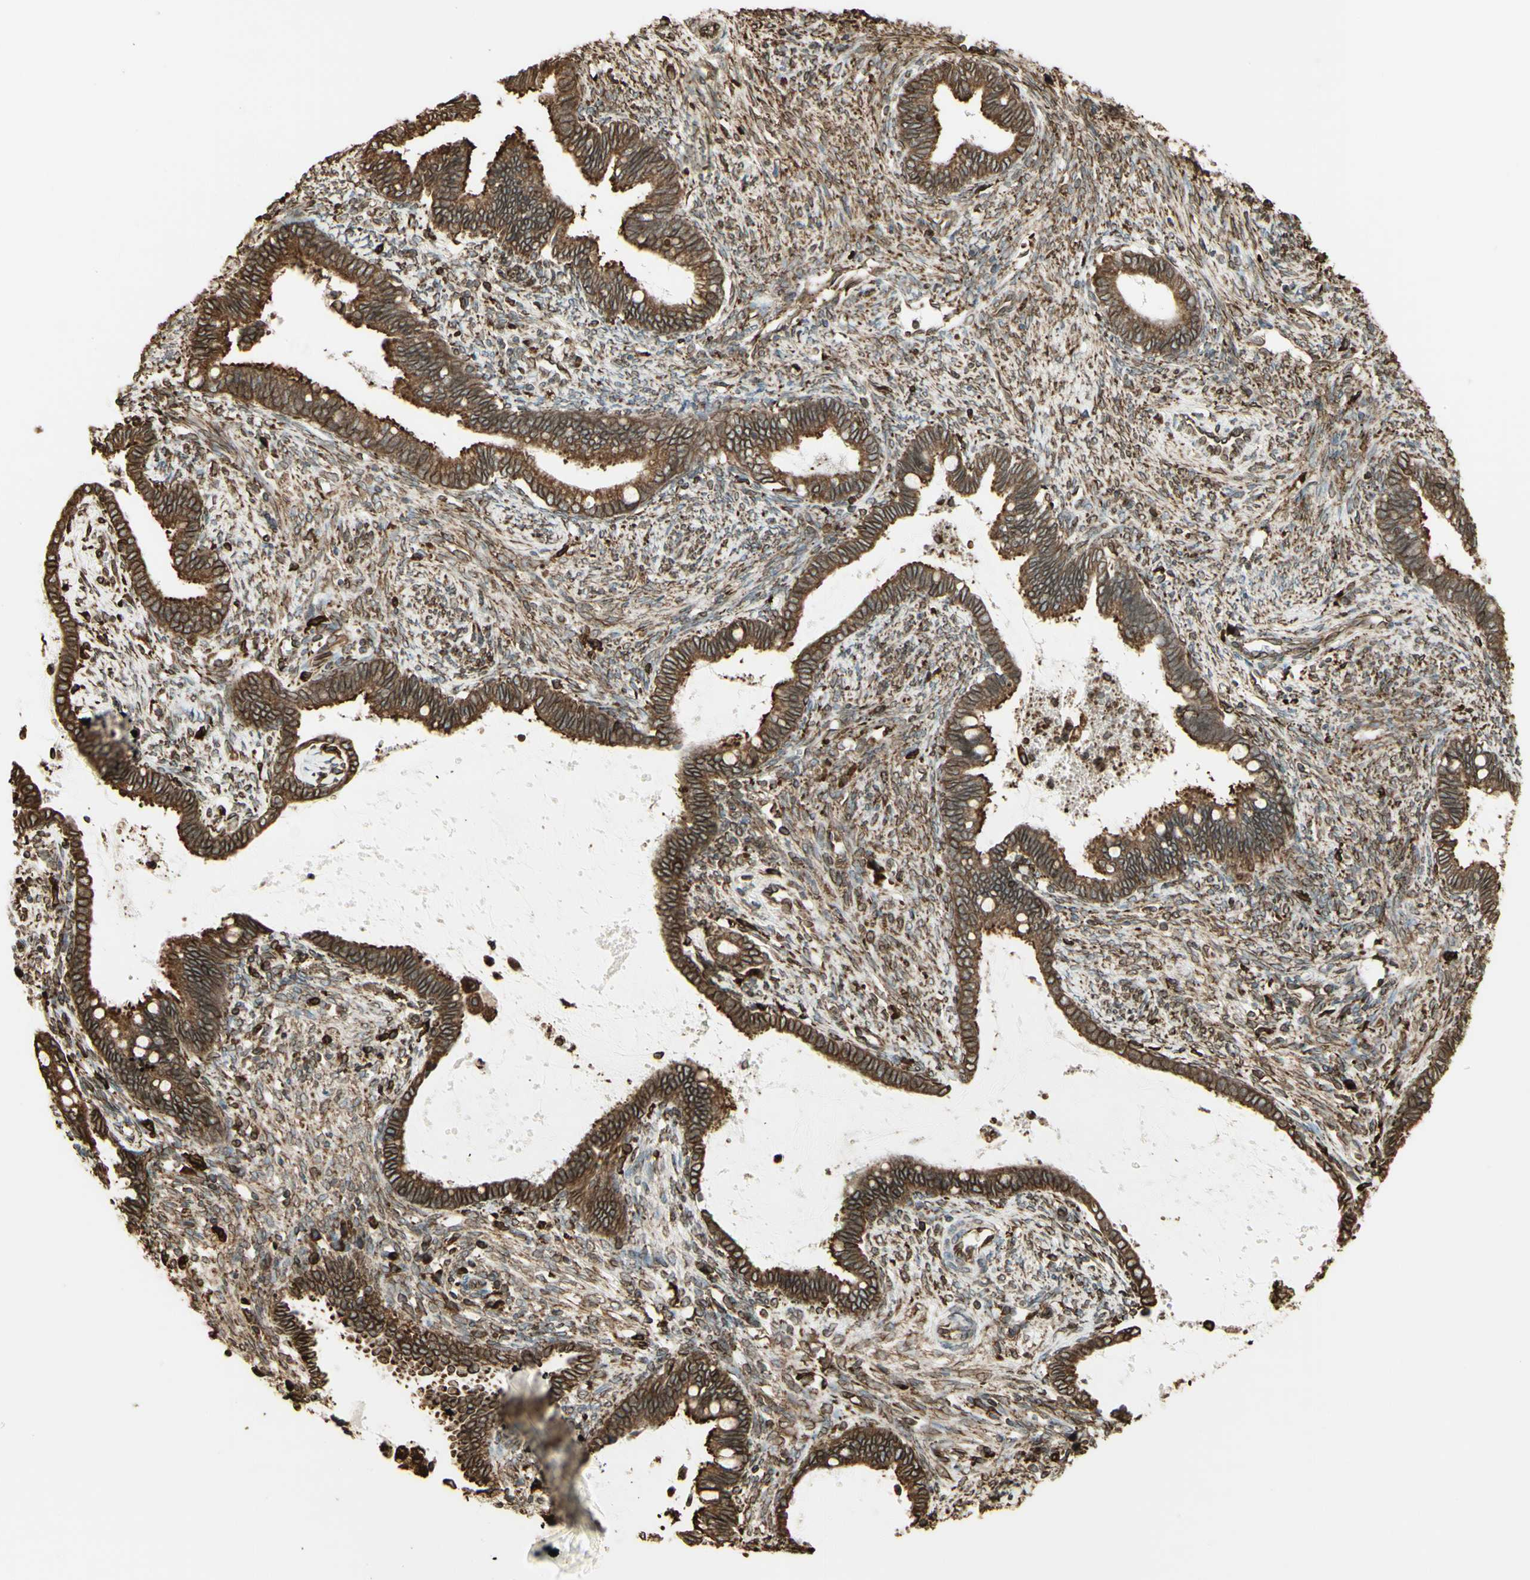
{"staining": {"intensity": "moderate", "quantity": ">75%", "location": "cytoplasmic/membranous"}, "tissue": "cervical cancer", "cell_type": "Tumor cells", "image_type": "cancer", "snomed": [{"axis": "morphology", "description": "Adenocarcinoma, NOS"}, {"axis": "topography", "description": "Cervix"}], "caption": "Protein staining shows moderate cytoplasmic/membranous staining in about >75% of tumor cells in cervical cancer (adenocarcinoma).", "gene": "CANX", "patient": {"sex": "female", "age": 44}}